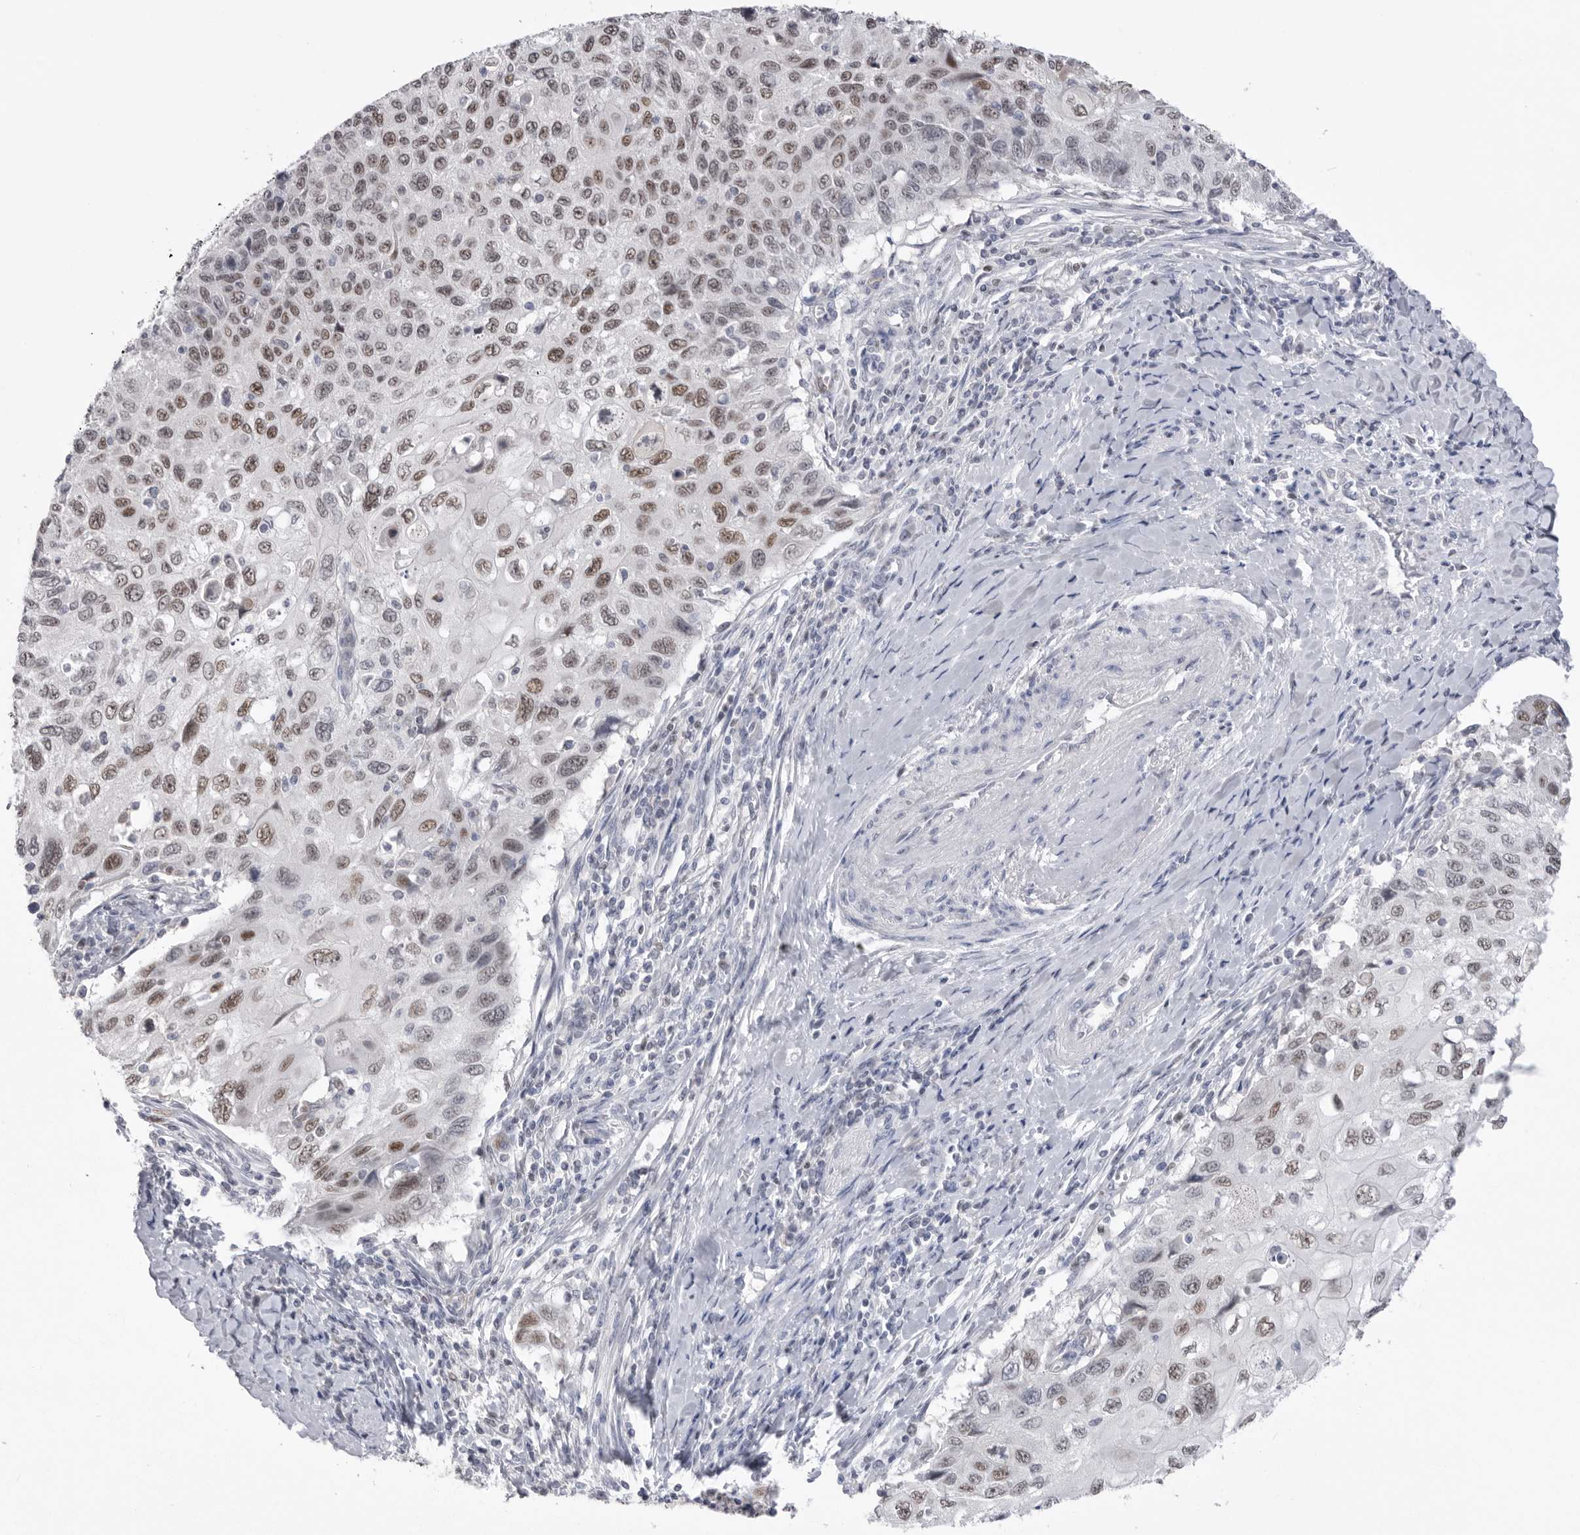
{"staining": {"intensity": "moderate", "quantity": ">75%", "location": "nuclear"}, "tissue": "cervical cancer", "cell_type": "Tumor cells", "image_type": "cancer", "snomed": [{"axis": "morphology", "description": "Squamous cell carcinoma, NOS"}, {"axis": "topography", "description": "Cervix"}], "caption": "There is medium levels of moderate nuclear positivity in tumor cells of cervical squamous cell carcinoma, as demonstrated by immunohistochemical staining (brown color).", "gene": "ZBTB7B", "patient": {"sex": "female", "age": 70}}